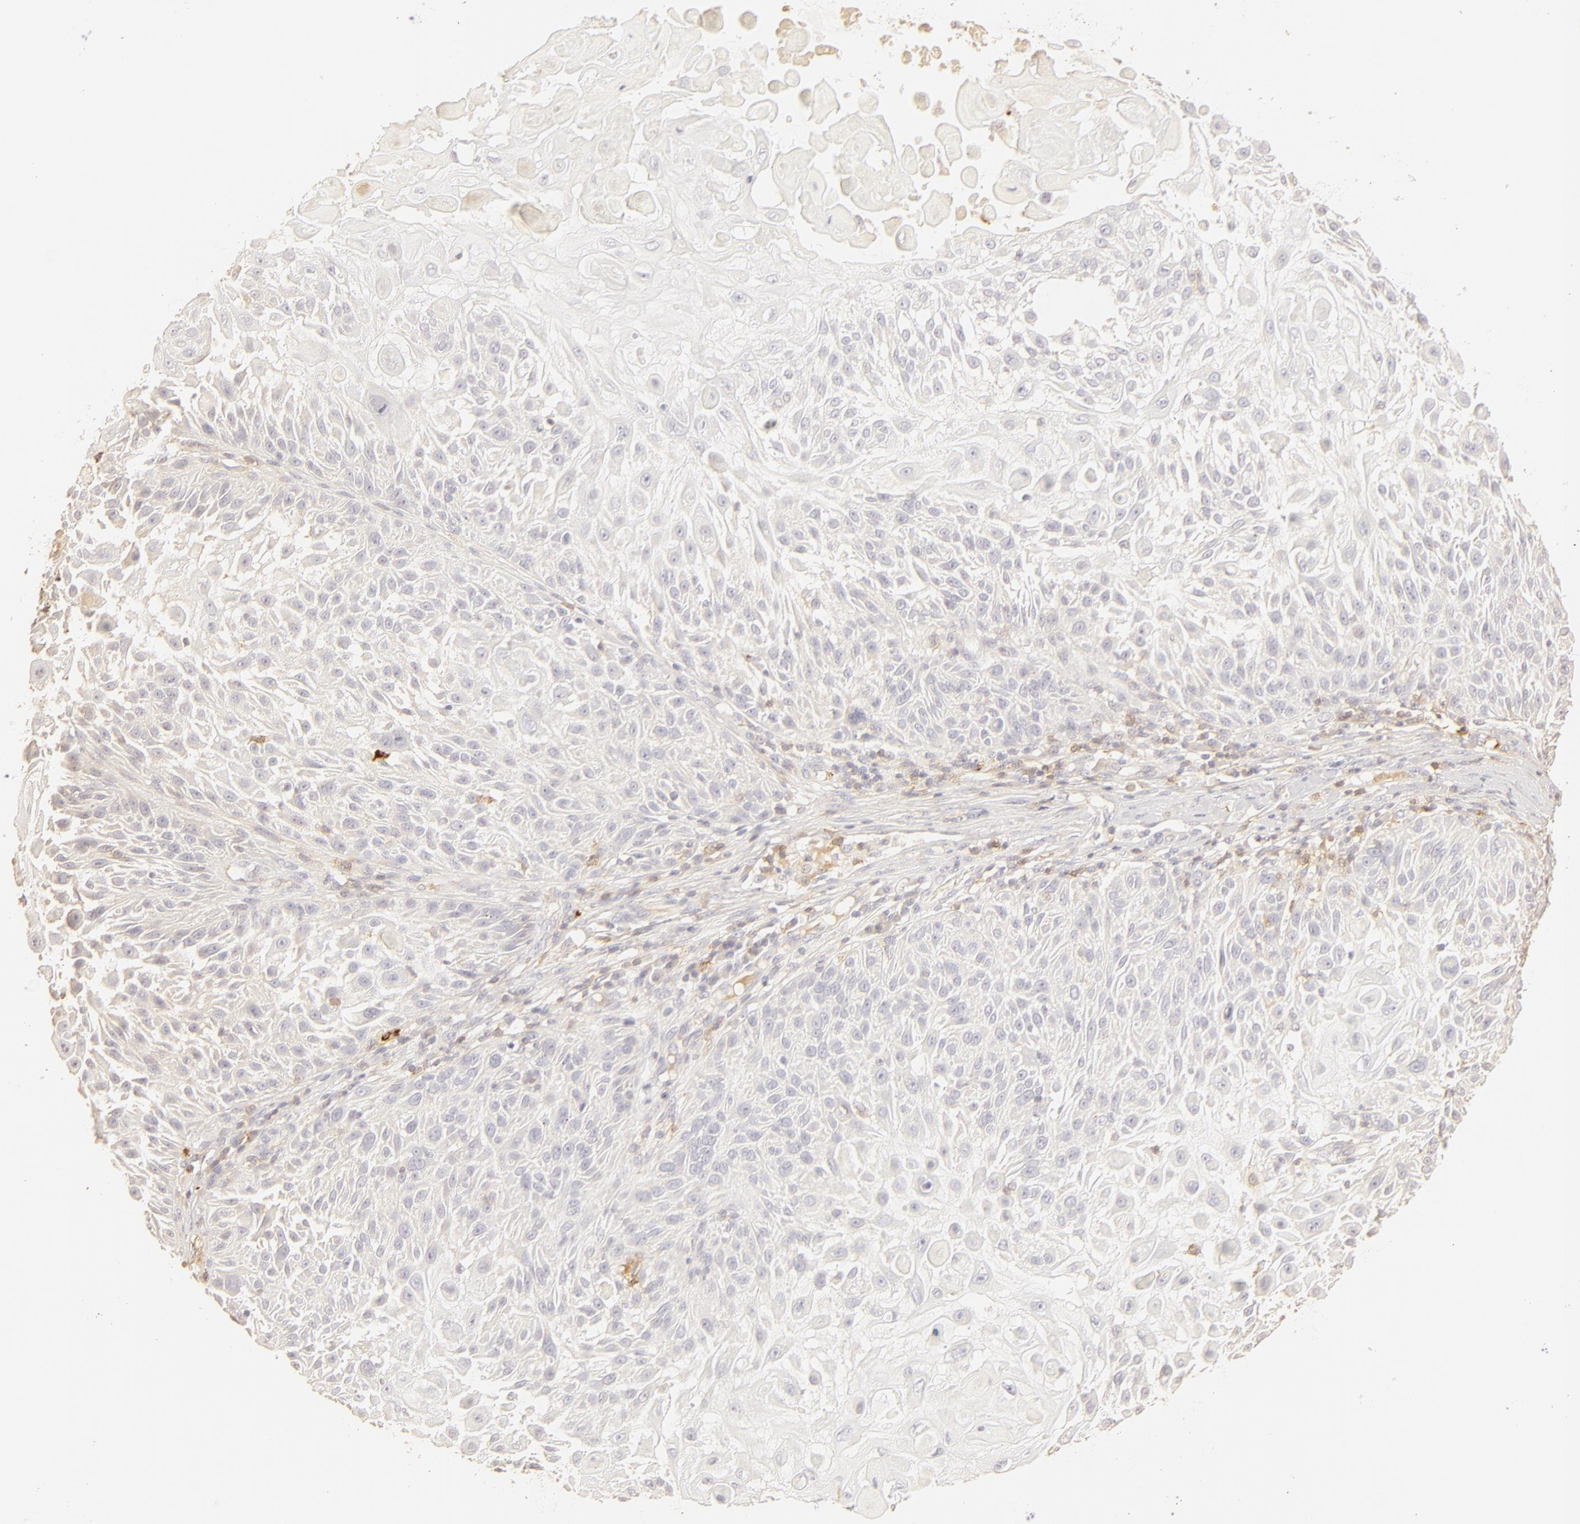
{"staining": {"intensity": "negative", "quantity": "none", "location": "none"}, "tissue": "skin cancer", "cell_type": "Tumor cells", "image_type": "cancer", "snomed": [{"axis": "morphology", "description": "Squamous cell carcinoma, NOS"}, {"axis": "topography", "description": "Skin"}], "caption": "The immunohistochemistry (IHC) image has no significant expression in tumor cells of skin cancer (squamous cell carcinoma) tissue. (DAB immunohistochemistry with hematoxylin counter stain).", "gene": "C1R", "patient": {"sex": "female", "age": 89}}